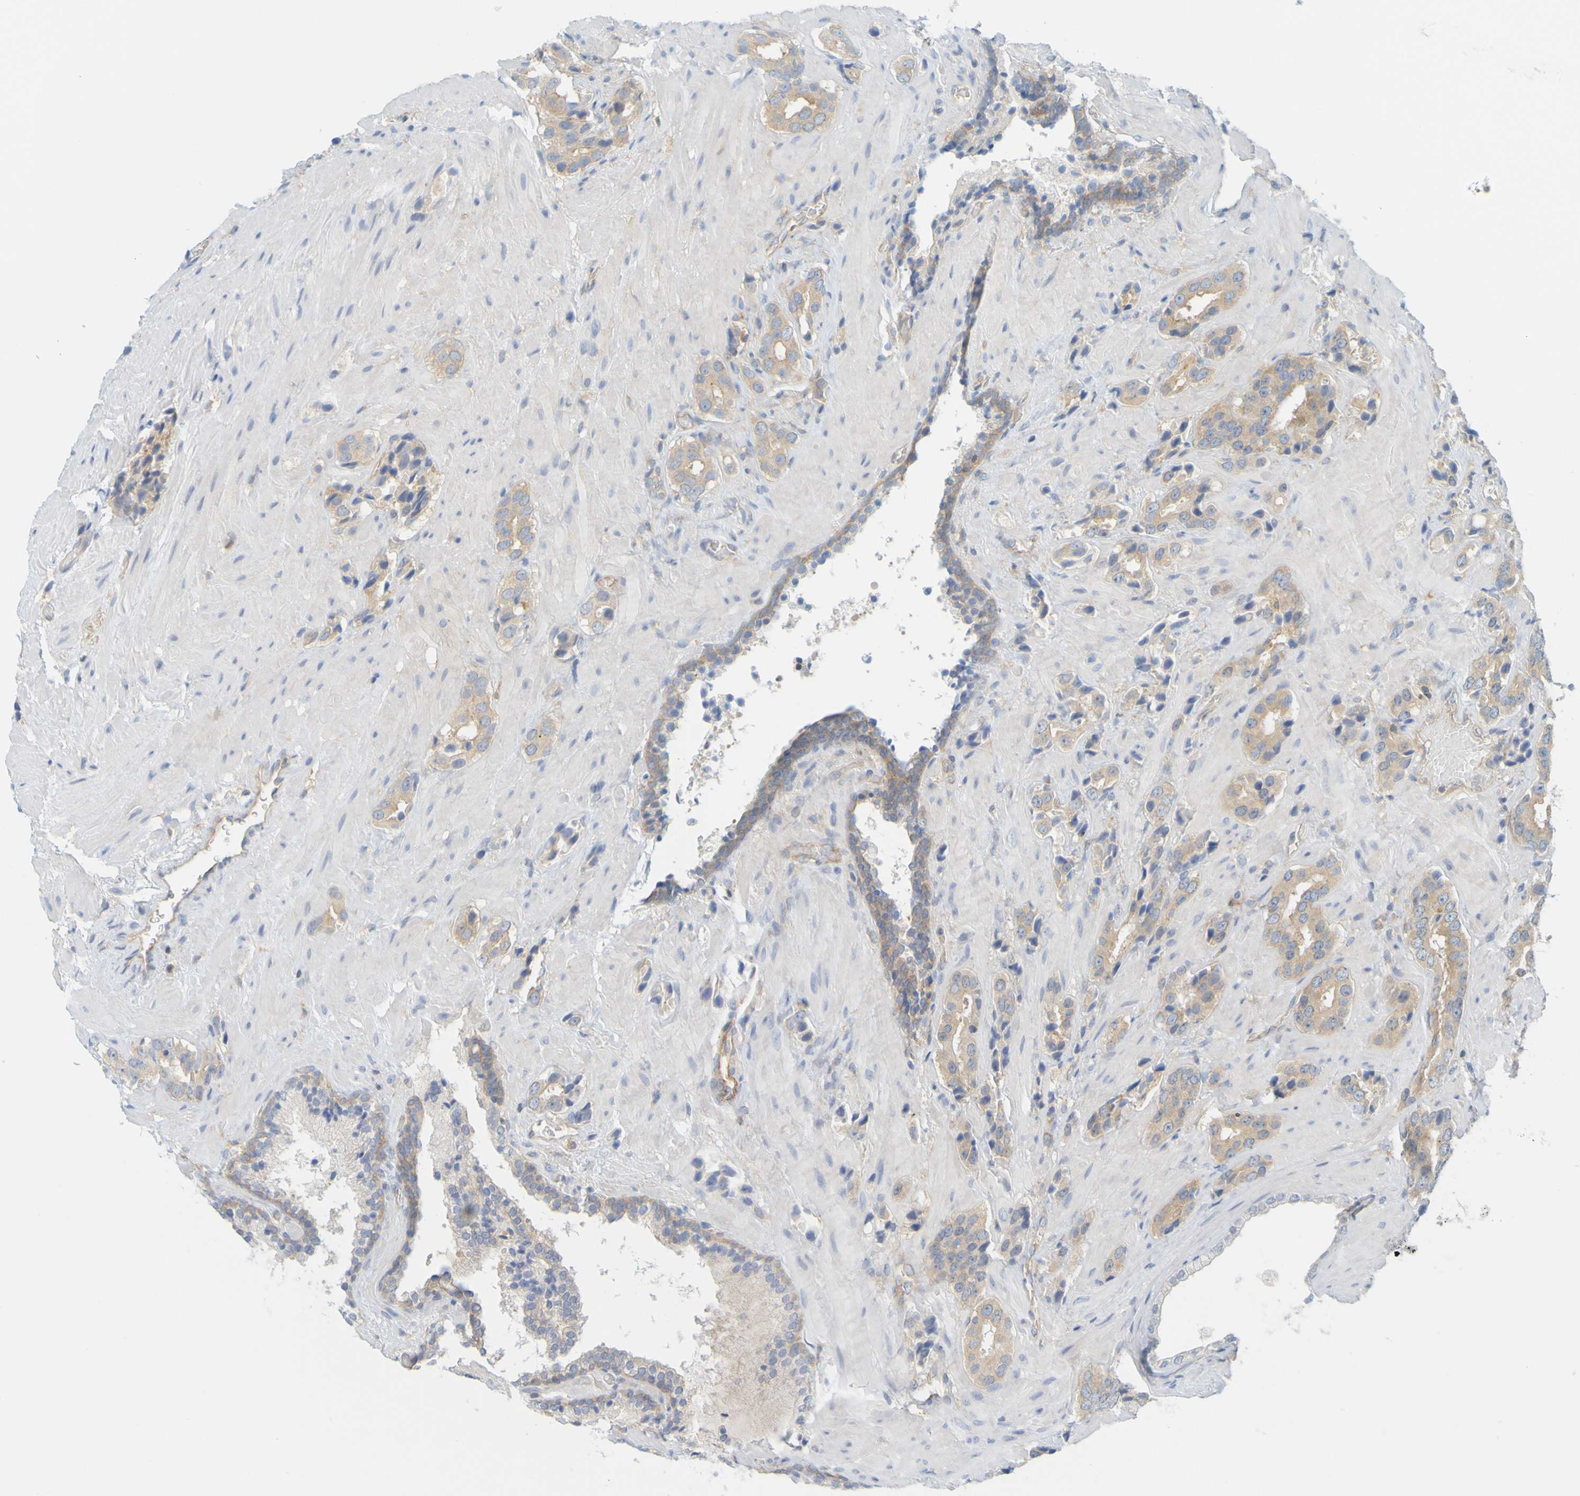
{"staining": {"intensity": "weak", "quantity": ">75%", "location": "cytoplasmic/membranous"}, "tissue": "prostate cancer", "cell_type": "Tumor cells", "image_type": "cancer", "snomed": [{"axis": "morphology", "description": "Adenocarcinoma, High grade"}, {"axis": "topography", "description": "Prostate"}], "caption": "Brown immunohistochemical staining in high-grade adenocarcinoma (prostate) displays weak cytoplasmic/membranous expression in approximately >75% of tumor cells. The staining was performed using DAB (3,3'-diaminobenzidine) to visualize the protein expression in brown, while the nuclei were stained in blue with hematoxylin (Magnification: 20x).", "gene": "APPL1", "patient": {"sex": "male", "age": 64}}